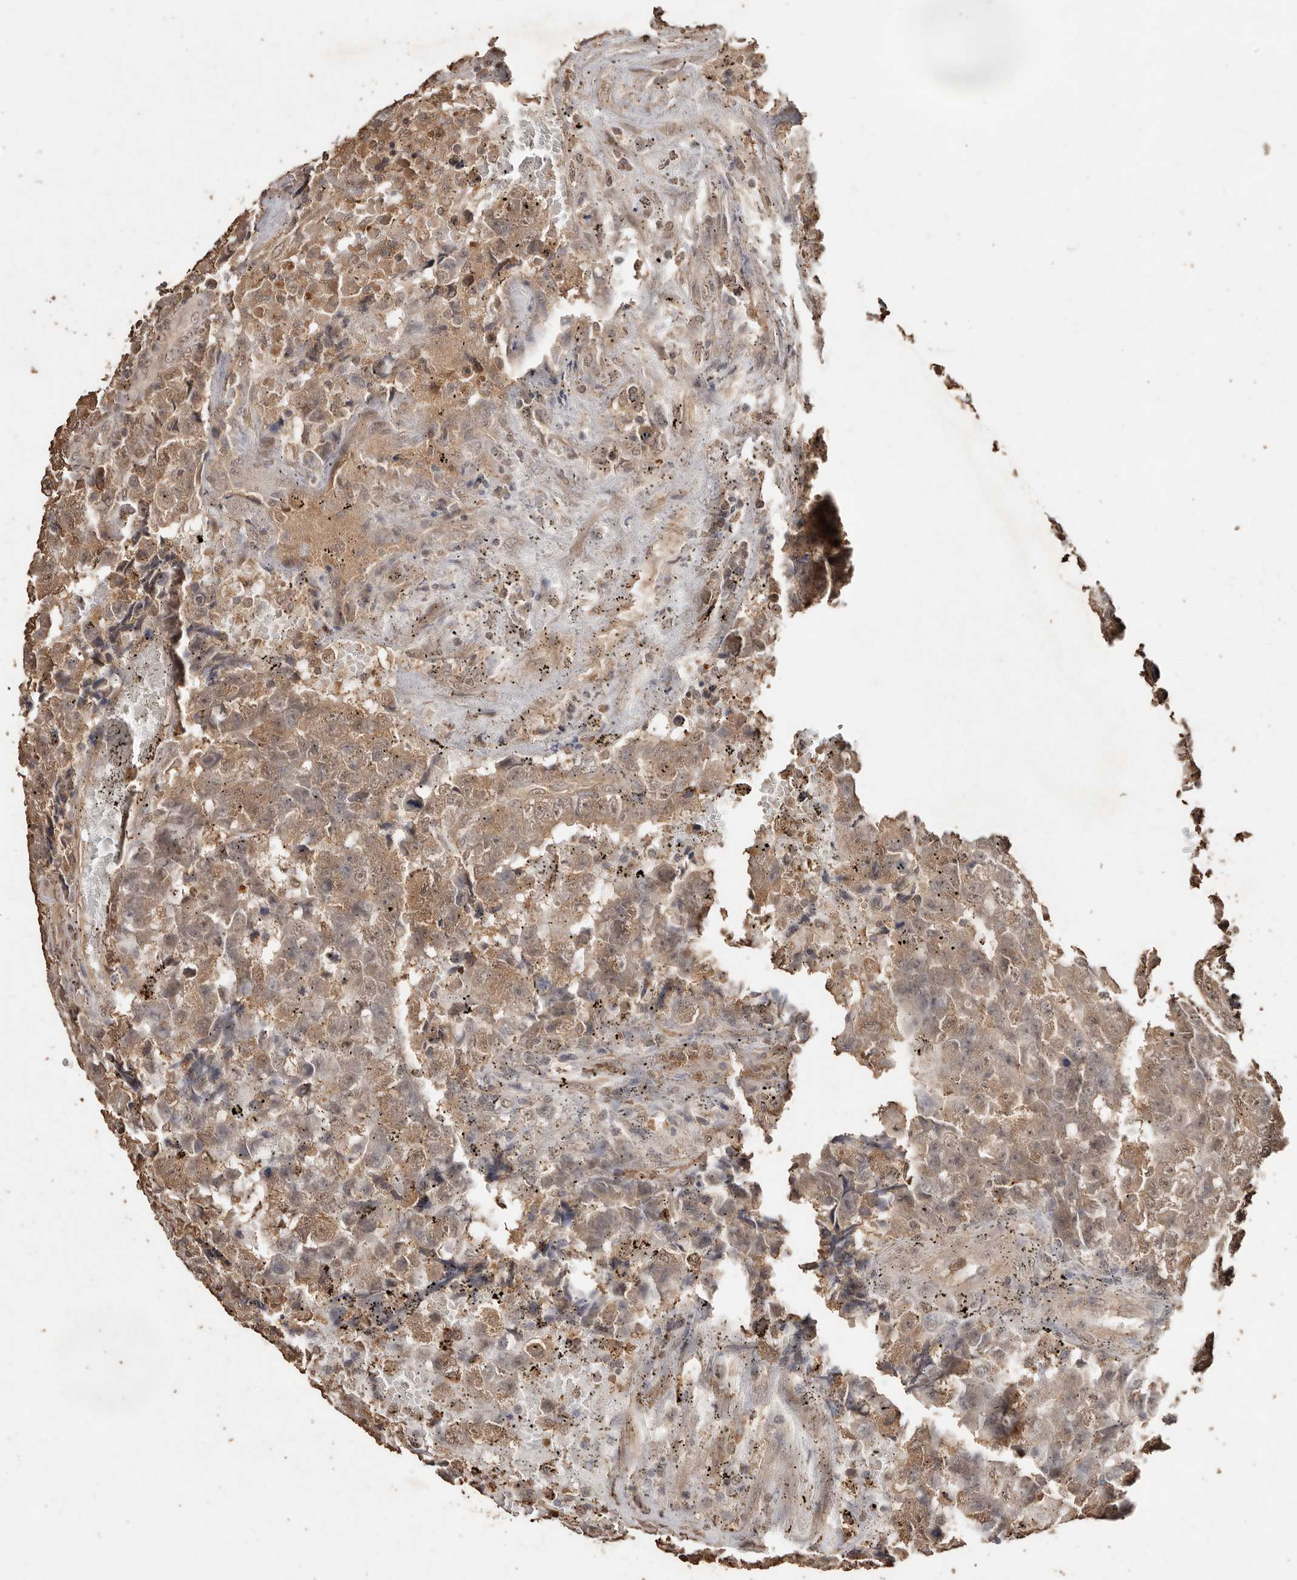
{"staining": {"intensity": "moderate", "quantity": ">75%", "location": "cytoplasmic/membranous"}, "tissue": "testis cancer", "cell_type": "Tumor cells", "image_type": "cancer", "snomed": [{"axis": "morphology", "description": "Carcinoma, Embryonal, NOS"}, {"axis": "topography", "description": "Testis"}], "caption": "IHC staining of embryonal carcinoma (testis), which shows medium levels of moderate cytoplasmic/membranous expression in approximately >75% of tumor cells indicating moderate cytoplasmic/membranous protein staining. The staining was performed using DAB (brown) for protein detection and nuclei were counterstained in hematoxylin (blue).", "gene": "PKDCC", "patient": {"sex": "male", "age": 25}}